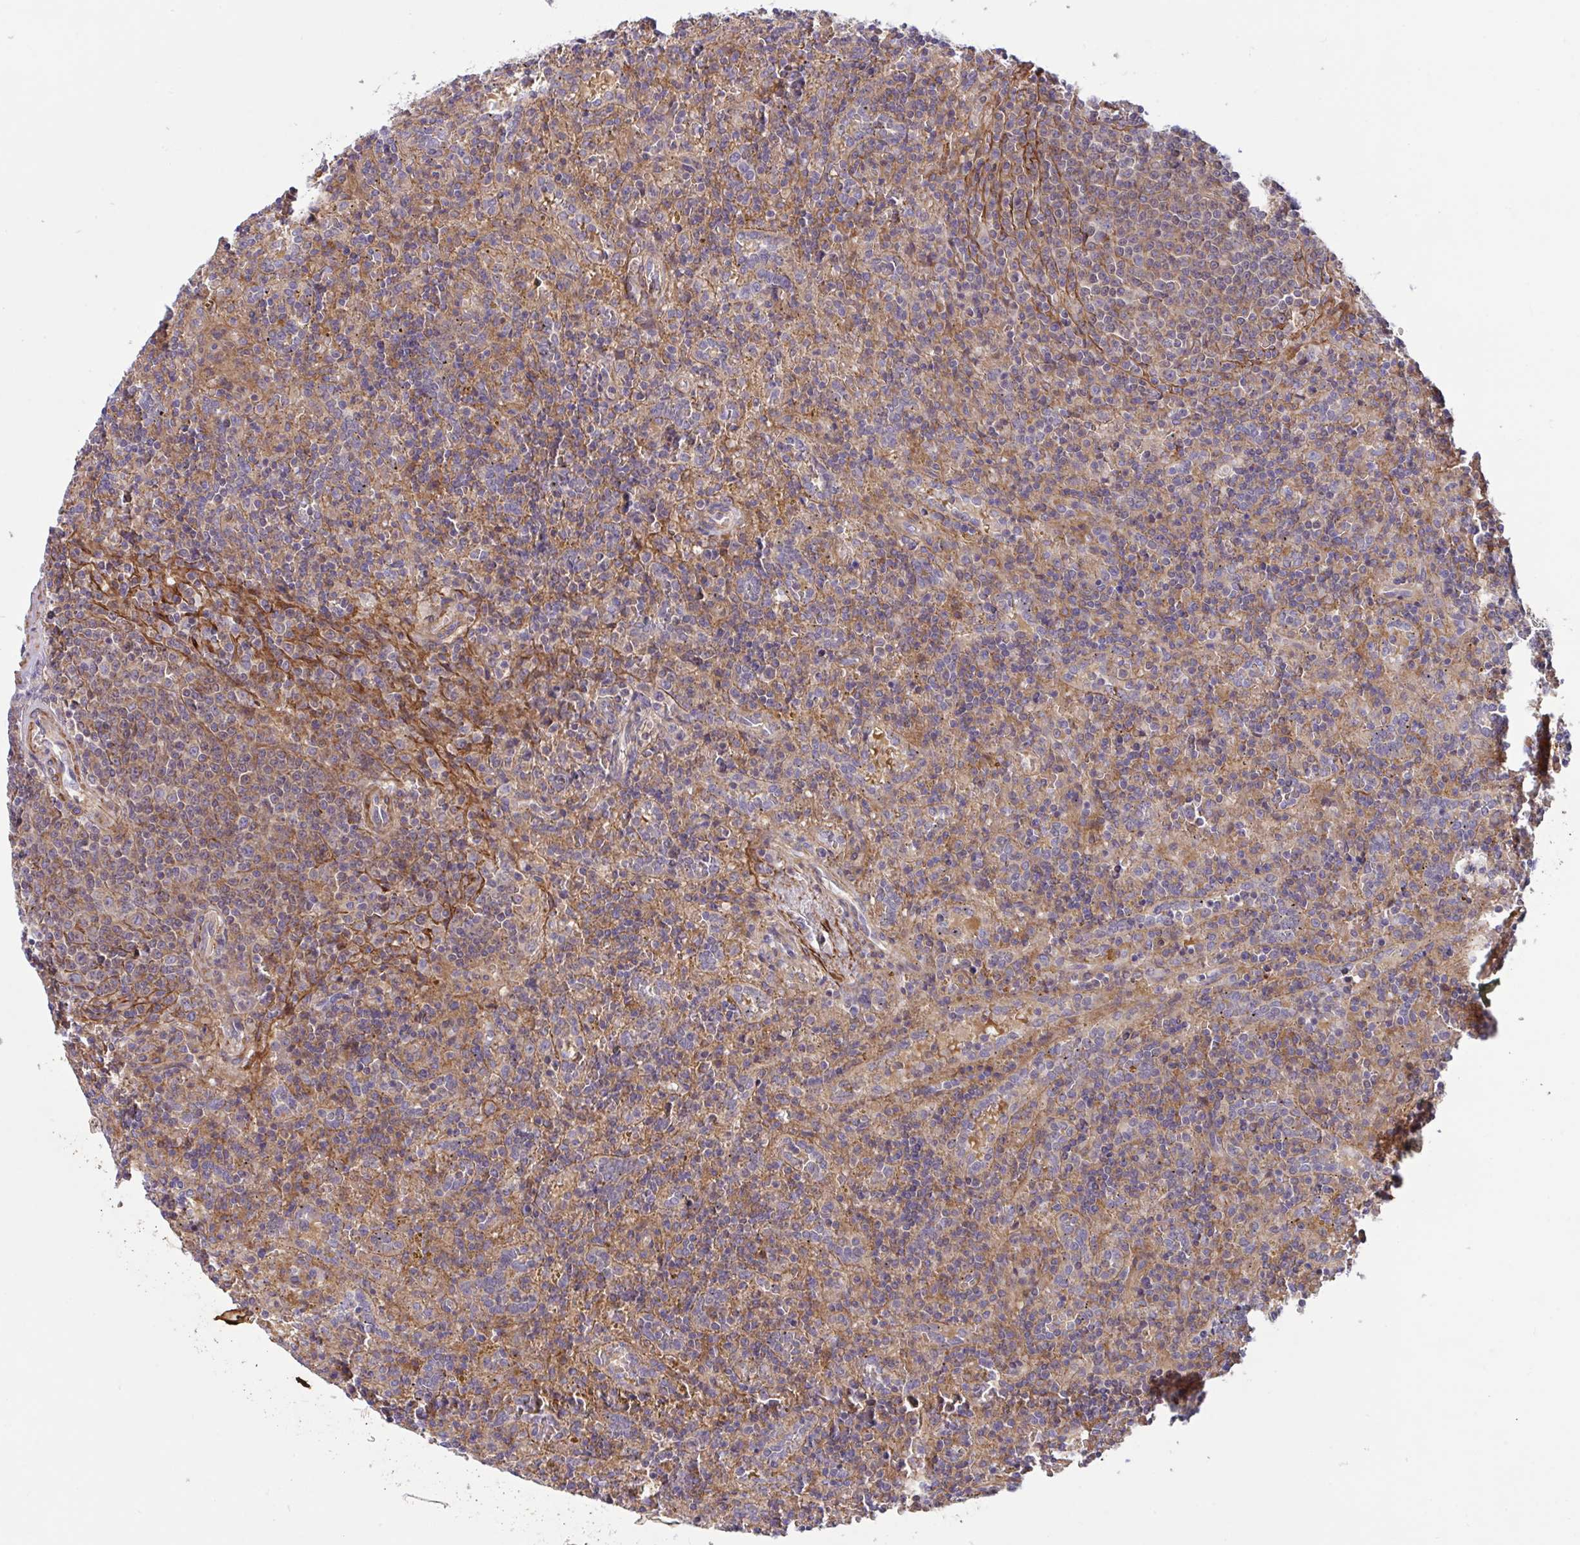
{"staining": {"intensity": "weak", "quantity": "25%-75%", "location": "cytoplasmic/membranous"}, "tissue": "lymphoma", "cell_type": "Tumor cells", "image_type": "cancer", "snomed": [{"axis": "morphology", "description": "Malignant lymphoma, non-Hodgkin's type, Low grade"}, {"axis": "topography", "description": "Spleen"}], "caption": "The image exhibits a brown stain indicating the presence of a protein in the cytoplasmic/membranous of tumor cells in malignant lymphoma, non-Hodgkin's type (low-grade).", "gene": "TANK", "patient": {"sex": "male", "age": 67}}